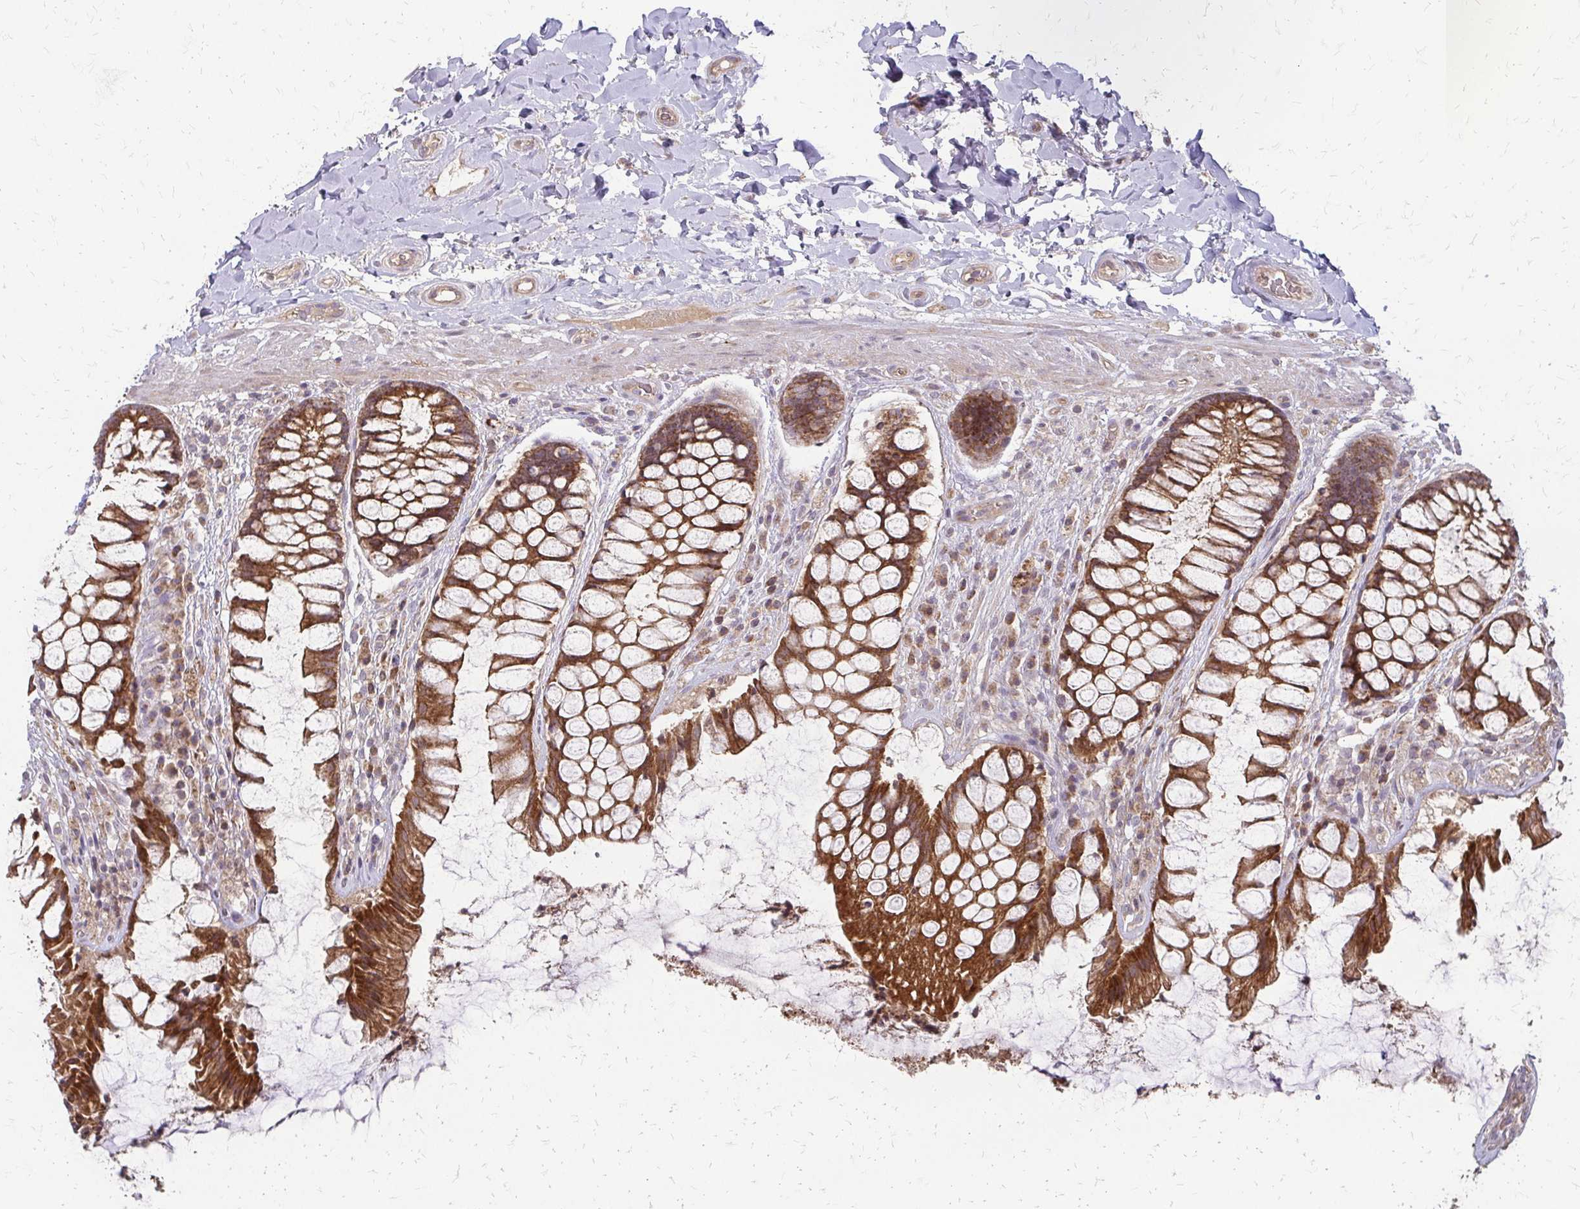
{"staining": {"intensity": "strong", "quantity": ">75%", "location": "cytoplasmic/membranous"}, "tissue": "rectum", "cell_type": "Glandular cells", "image_type": "normal", "snomed": [{"axis": "morphology", "description": "Normal tissue, NOS"}, {"axis": "topography", "description": "Rectum"}], "caption": "The immunohistochemical stain shows strong cytoplasmic/membranous staining in glandular cells of normal rectum. Immunohistochemistry (ihc) stains the protein of interest in brown and the nuclei are stained blue.", "gene": "ZNF383", "patient": {"sex": "female", "age": 58}}